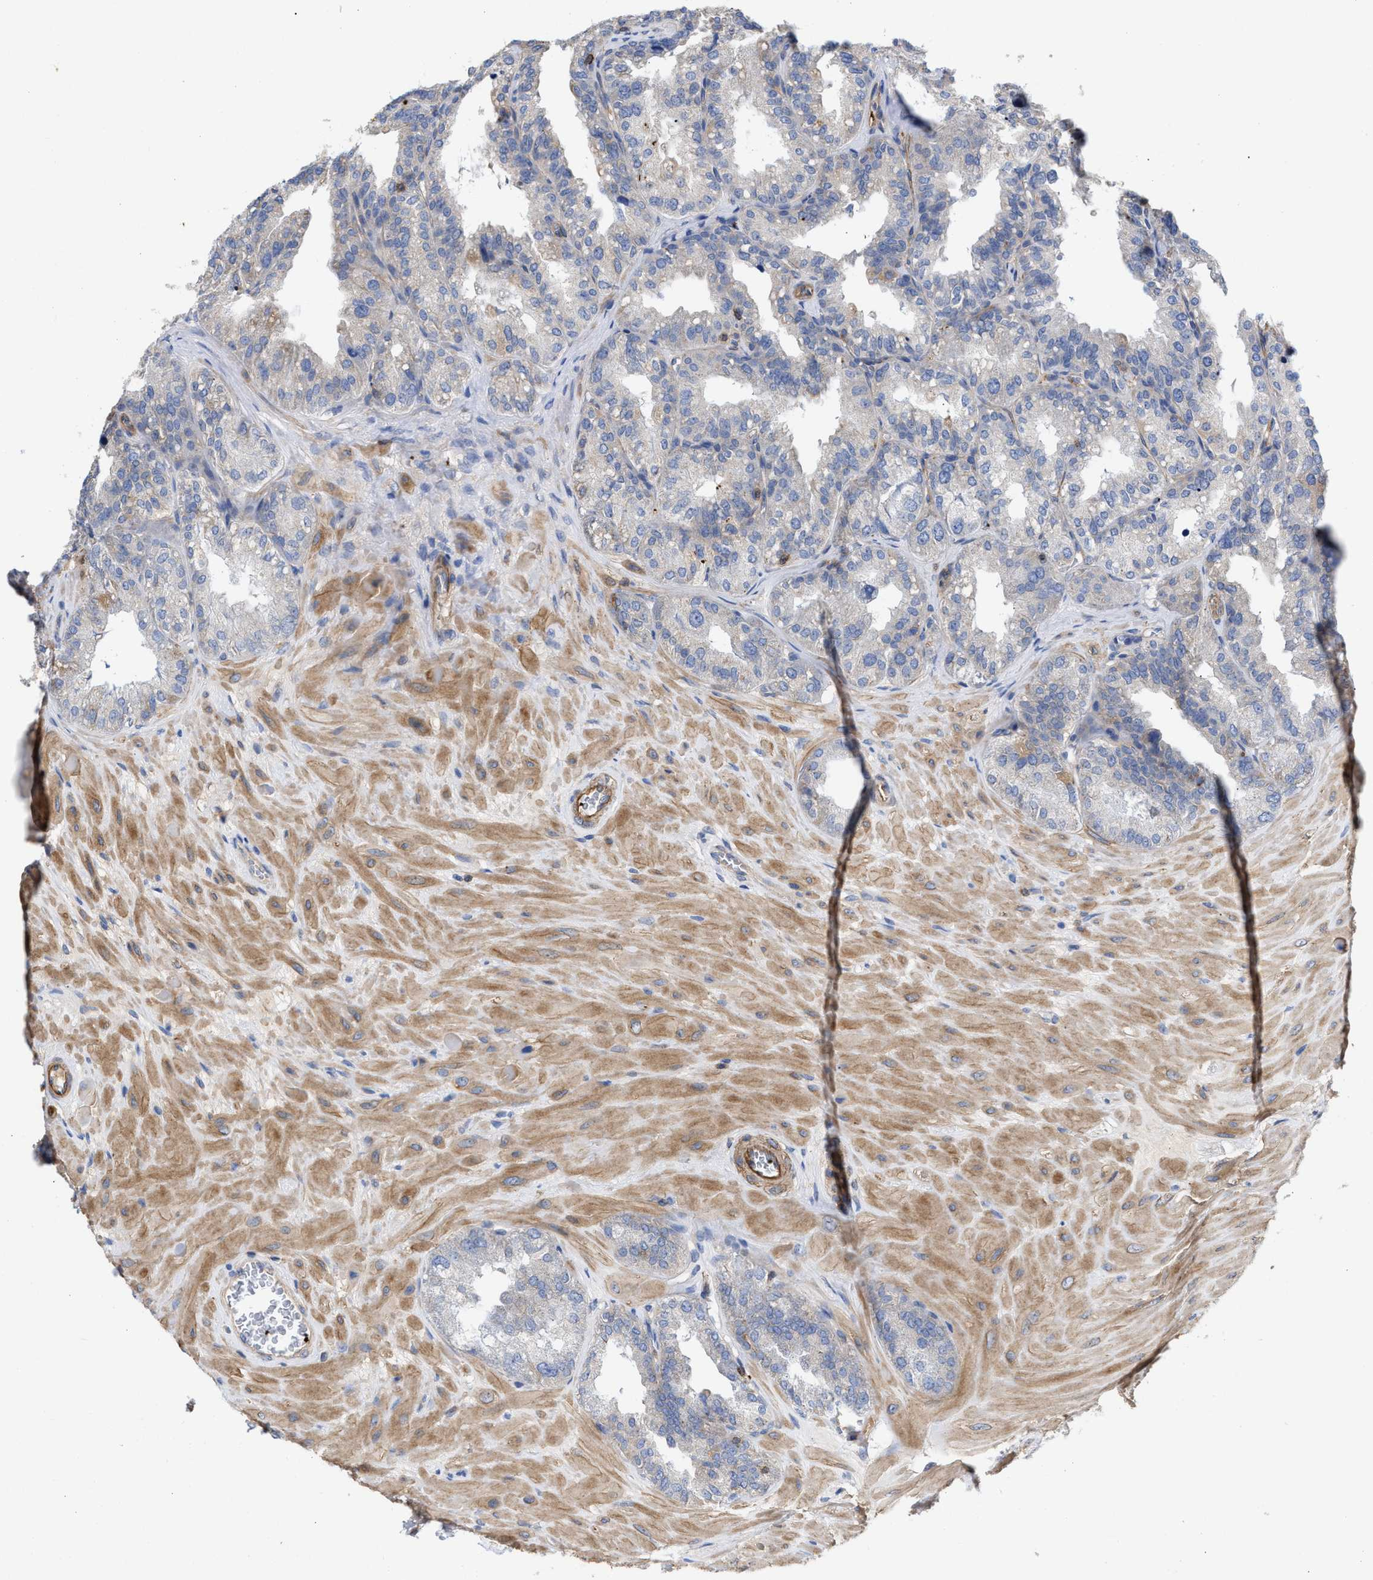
{"staining": {"intensity": "negative", "quantity": "none", "location": "none"}, "tissue": "seminal vesicle", "cell_type": "Glandular cells", "image_type": "normal", "snomed": [{"axis": "morphology", "description": "Normal tissue, NOS"}, {"axis": "topography", "description": "Prostate"}, {"axis": "topography", "description": "Seminal veicle"}], "caption": "Glandular cells show no significant expression in unremarkable seminal vesicle.", "gene": "HS3ST5", "patient": {"sex": "male", "age": 51}}